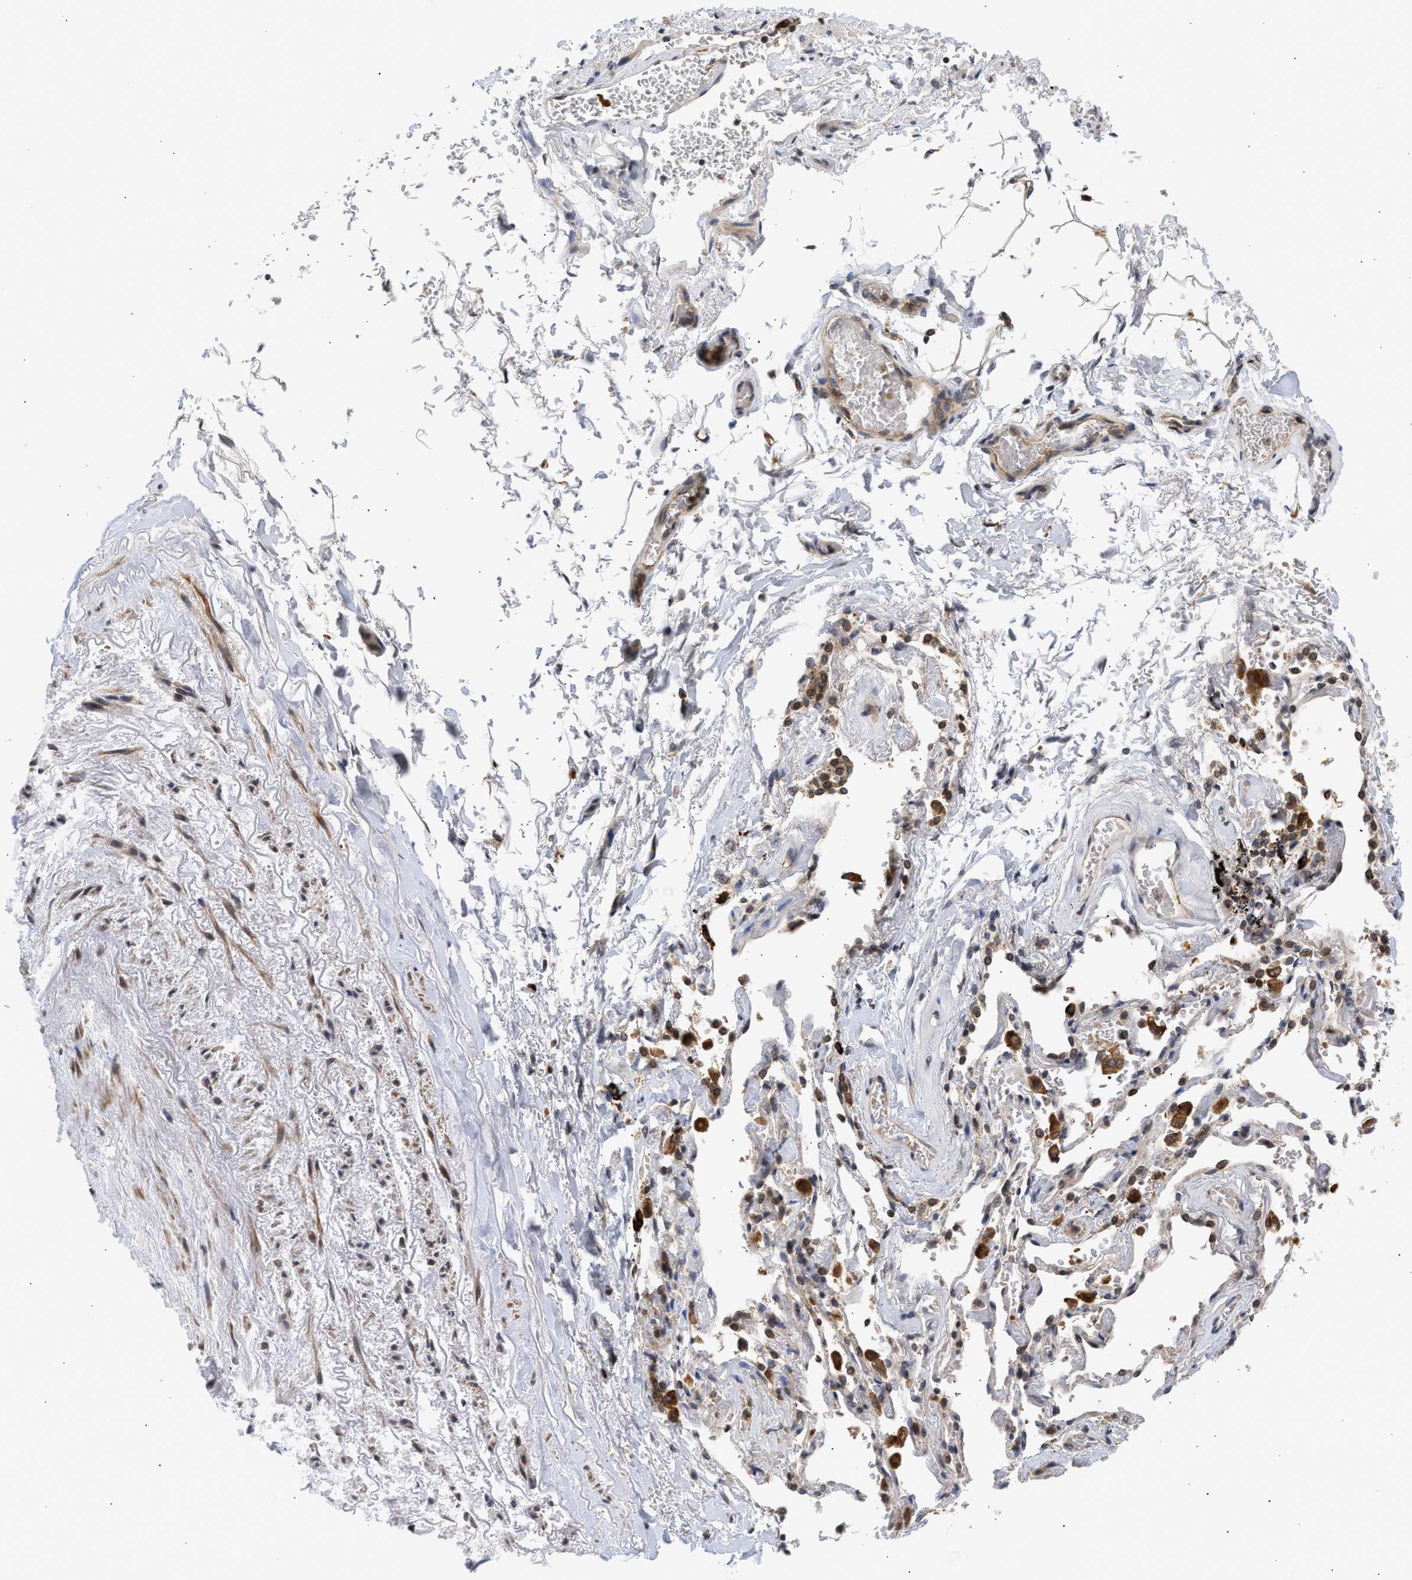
{"staining": {"intensity": "weak", "quantity": ">75%", "location": "cytoplasmic/membranous"}, "tissue": "adipose tissue", "cell_type": "Adipocytes", "image_type": "normal", "snomed": [{"axis": "morphology", "description": "Normal tissue, NOS"}, {"axis": "topography", "description": "Cartilage tissue"}, {"axis": "topography", "description": "Lung"}], "caption": "This micrograph displays normal adipose tissue stained with immunohistochemistry (IHC) to label a protein in brown. The cytoplasmic/membranous of adipocytes show weak positivity for the protein. Nuclei are counter-stained blue.", "gene": "NUP62", "patient": {"sex": "female", "age": 77}}